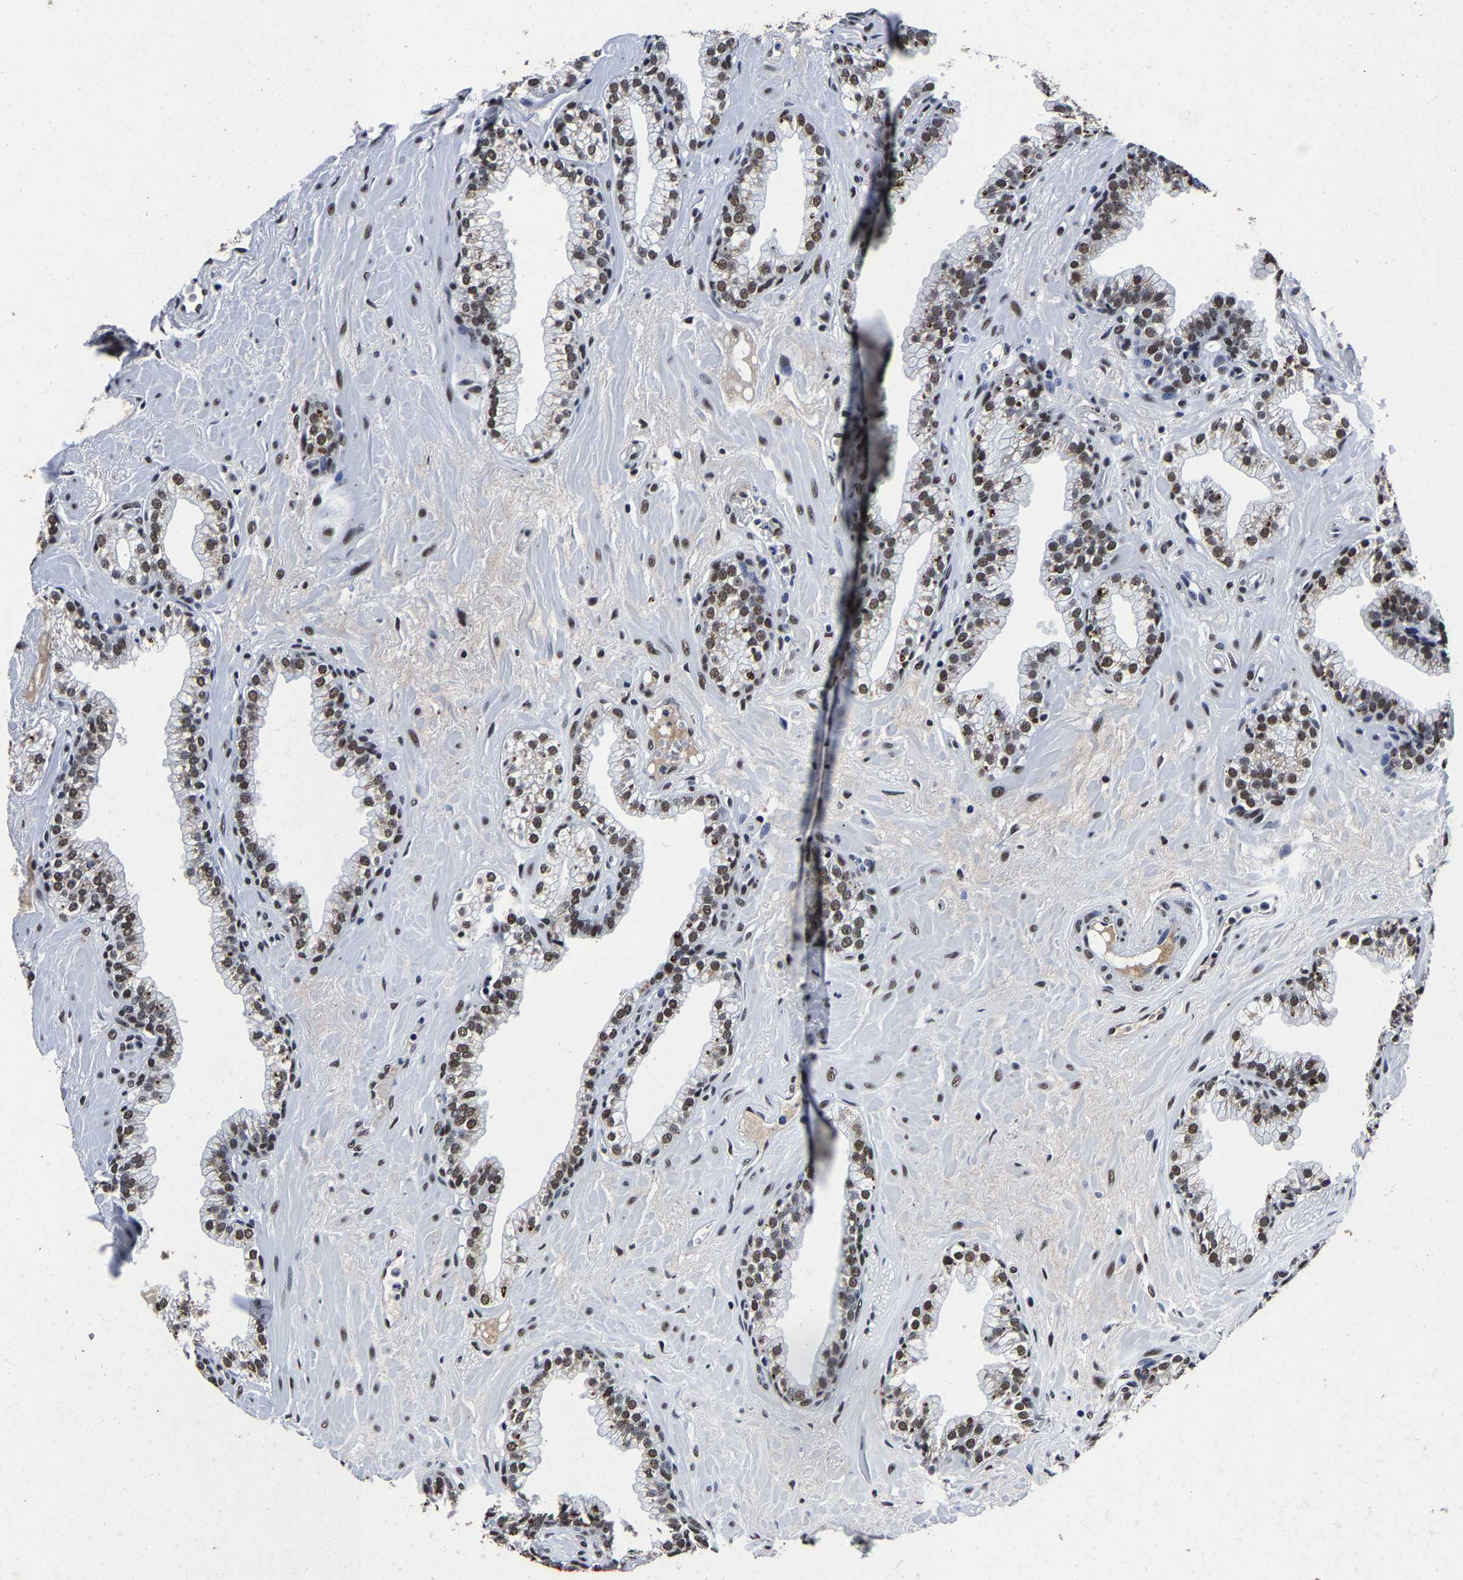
{"staining": {"intensity": "moderate", "quantity": ">75%", "location": "nuclear"}, "tissue": "prostate", "cell_type": "Glandular cells", "image_type": "normal", "snomed": [{"axis": "morphology", "description": "Normal tissue, NOS"}, {"axis": "morphology", "description": "Urothelial carcinoma, Low grade"}, {"axis": "topography", "description": "Urinary bladder"}, {"axis": "topography", "description": "Prostate"}], "caption": "Protein staining reveals moderate nuclear staining in about >75% of glandular cells in benign prostate. (brown staining indicates protein expression, while blue staining denotes nuclei).", "gene": "RBM45", "patient": {"sex": "male", "age": 60}}